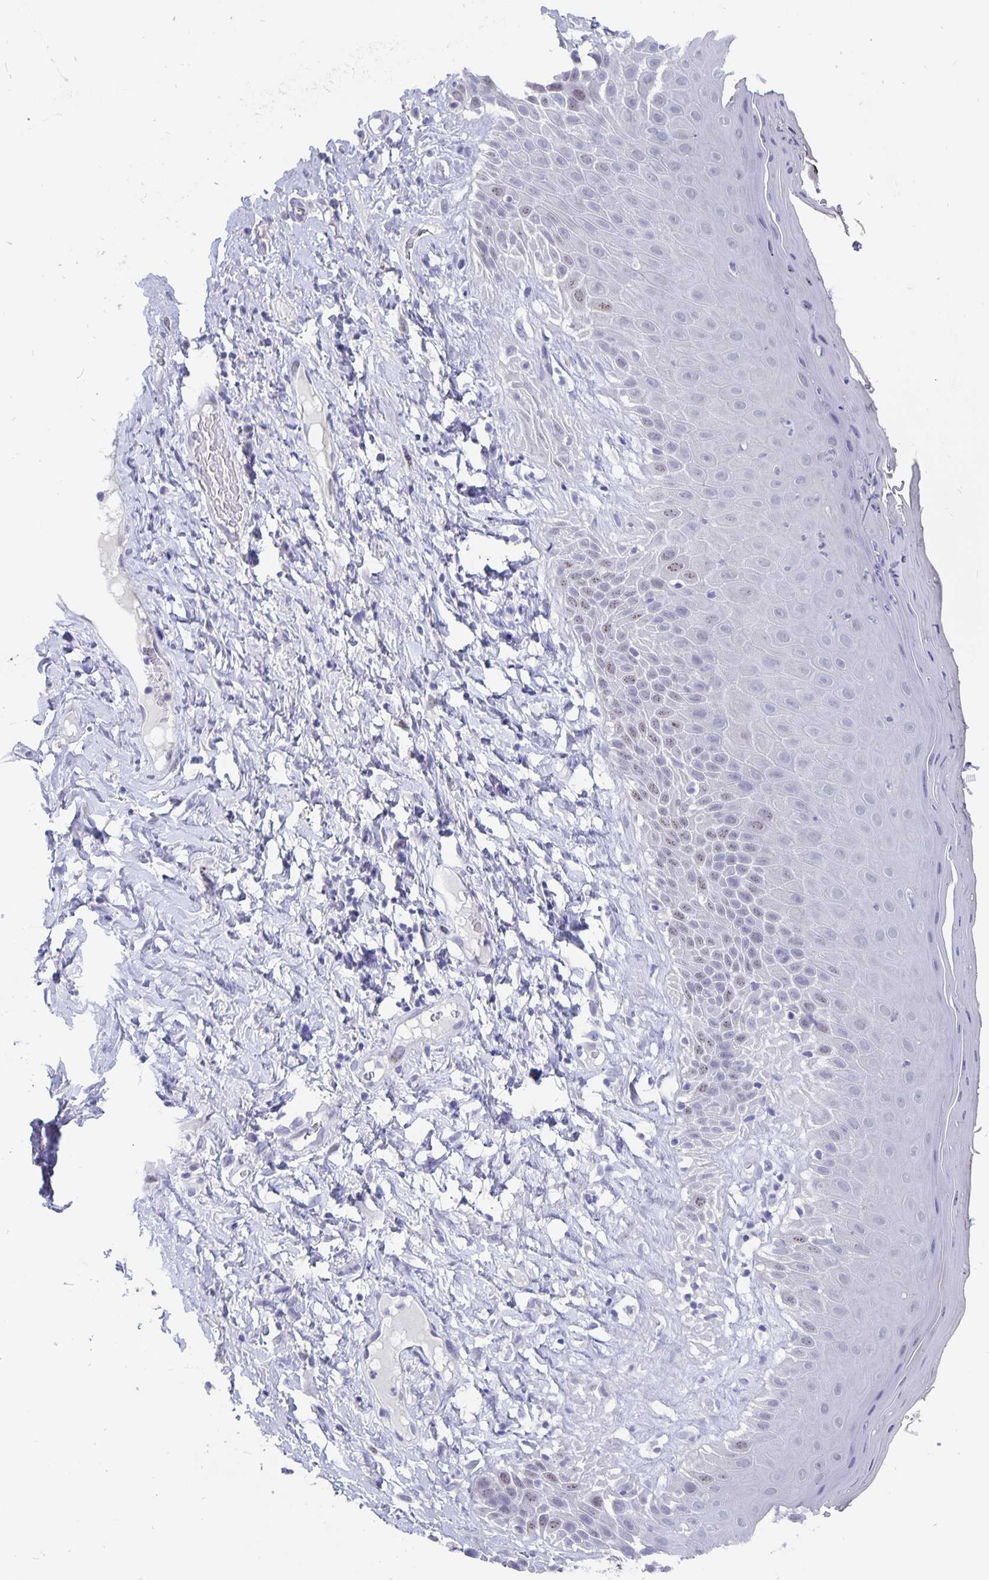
{"staining": {"intensity": "weak", "quantity": "<25%", "location": "nuclear"}, "tissue": "skin", "cell_type": "Epidermal cells", "image_type": "normal", "snomed": [{"axis": "morphology", "description": "Normal tissue, NOS"}, {"axis": "topography", "description": "Anal"}], "caption": "Micrograph shows no protein expression in epidermal cells of normal skin.", "gene": "SMOC1", "patient": {"sex": "male", "age": 78}}